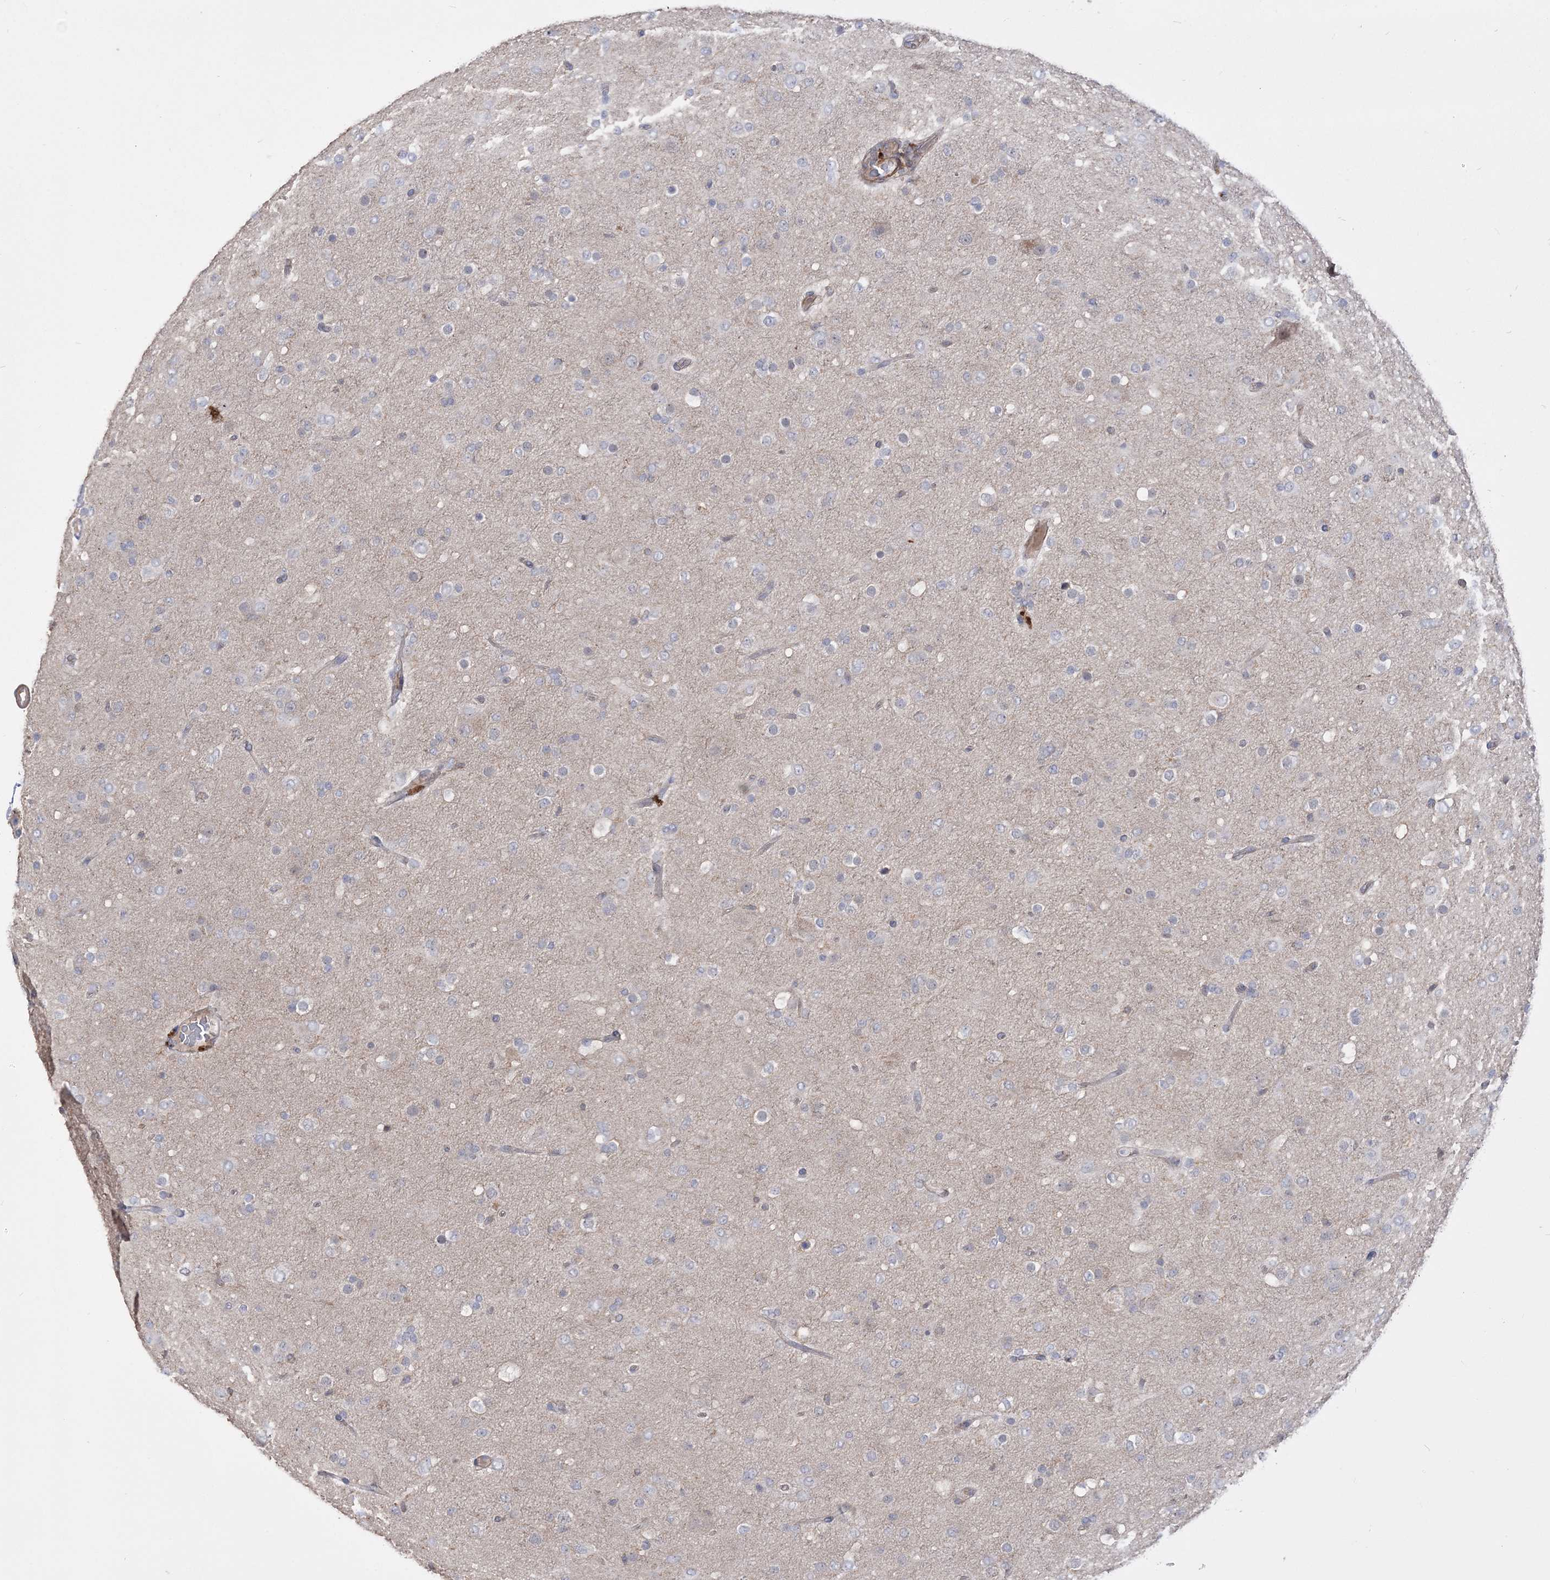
{"staining": {"intensity": "negative", "quantity": "none", "location": "none"}, "tissue": "glioma", "cell_type": "Tumor cells", "image_type": "cancer", "snomed": [{"axis": "morphology", "description": "Glioma, malignant, Low grade"}, {"axis": "topography", "description": "Brain"}], "caption": "DAB (3,3'-diaminobenzidine) immunohistochemical staining of human glioma displays no significant expression in tumor cells.", "gene": "SLFN14", "patient": {"sex": "male", "age": 65}}